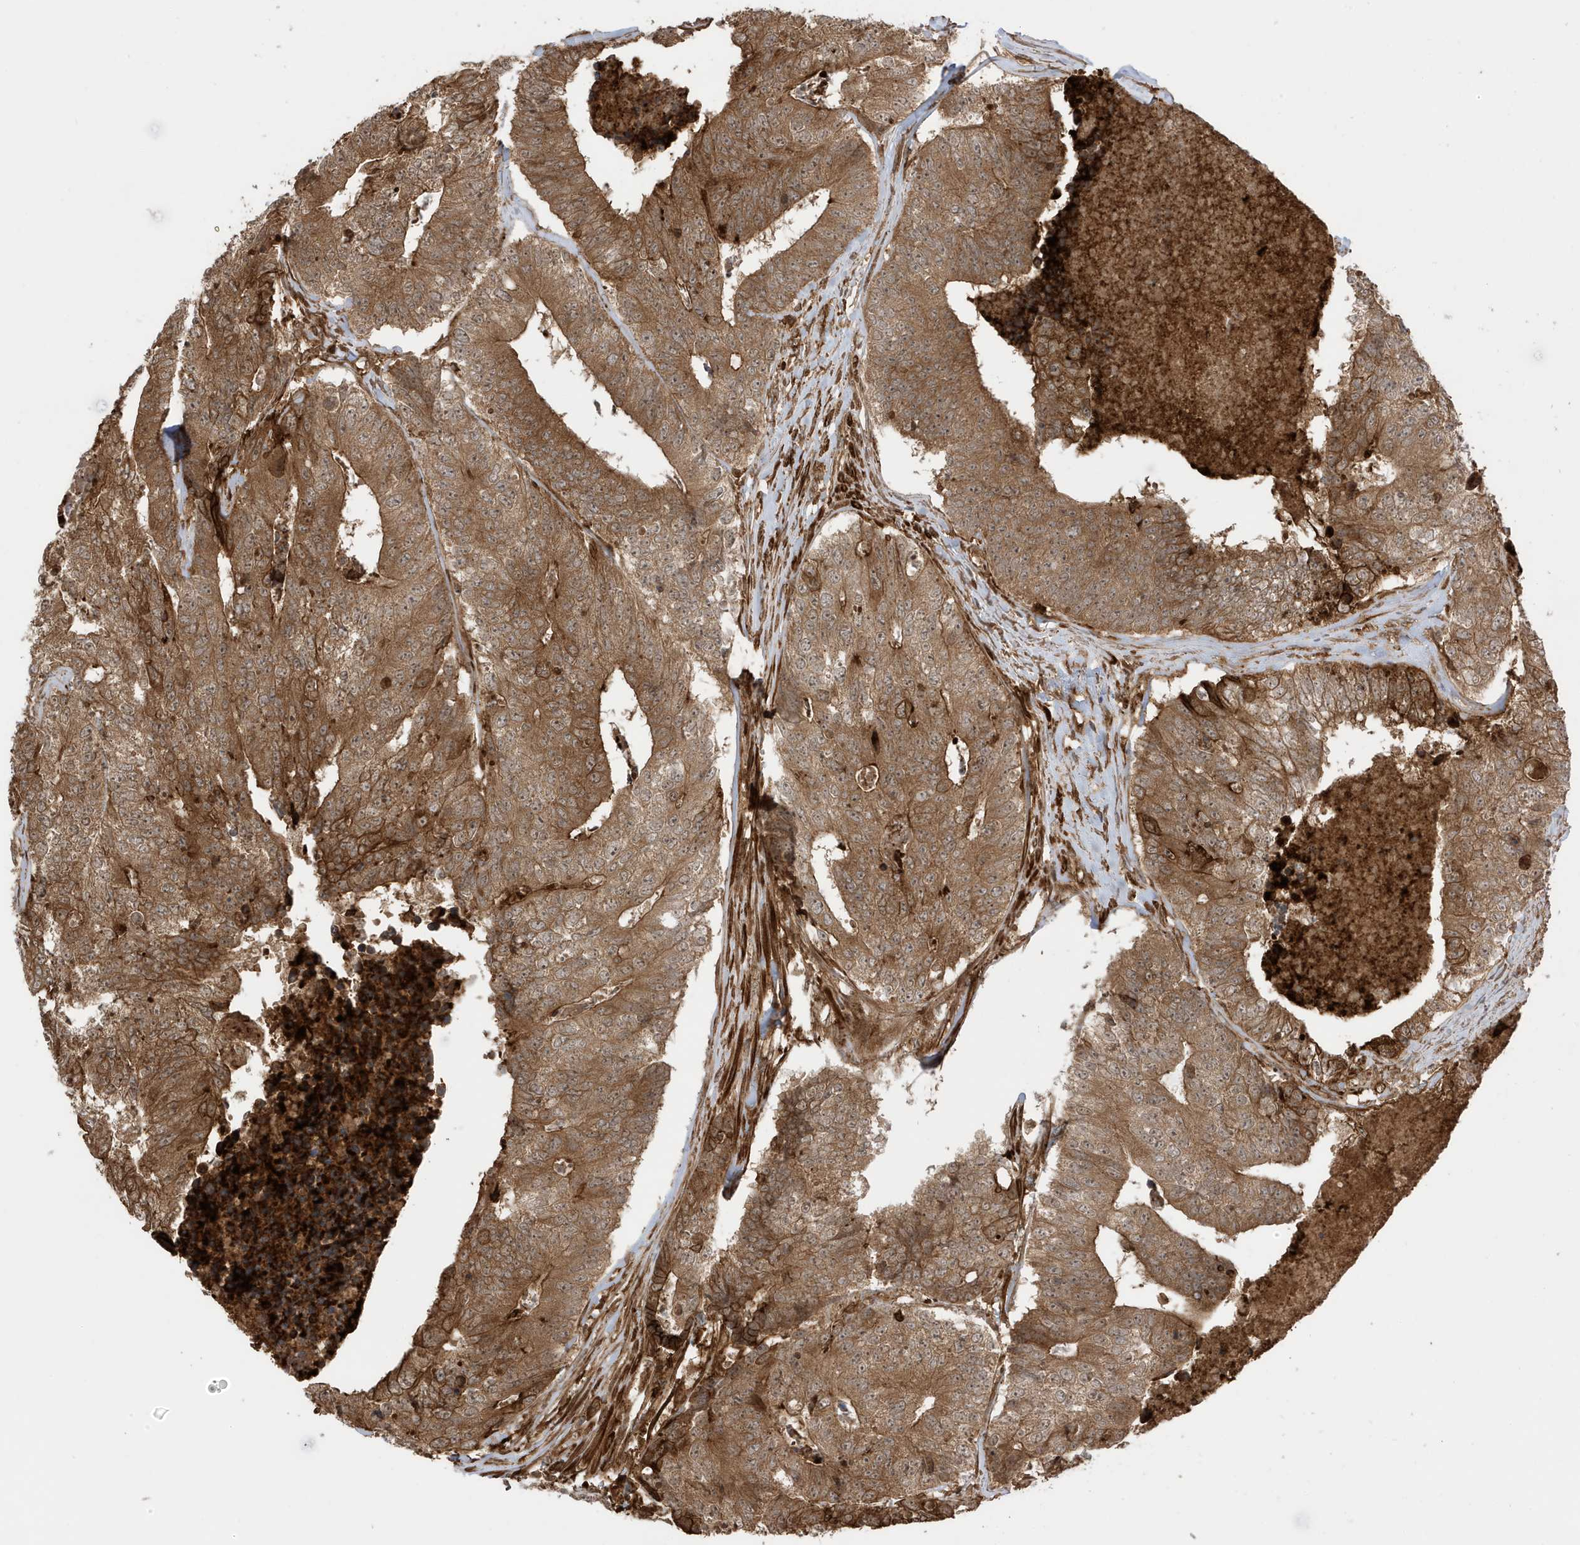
{"staining": {"intensity": "moderate", "quantity": ">75%", "location": "cytoplasmic/membranous"}, "tissue": "colorectal cancer", "cell_type": "Tumor cells", "image_type": "cancer", "snomed": [{"axis": "morphology", "description": "Adenocarcinoma, NOS"}, {"axis": "topography", "description": "Colon"}], "caption": "IHC (DAB) staining of colorectal adenocarcinoma exhibits moderate cytoplasmic/membranous protein expression in approximately >75% of tumor cells.", "gene": "CDC42EP3", "patient": {"sex": "female", "age": 67}}